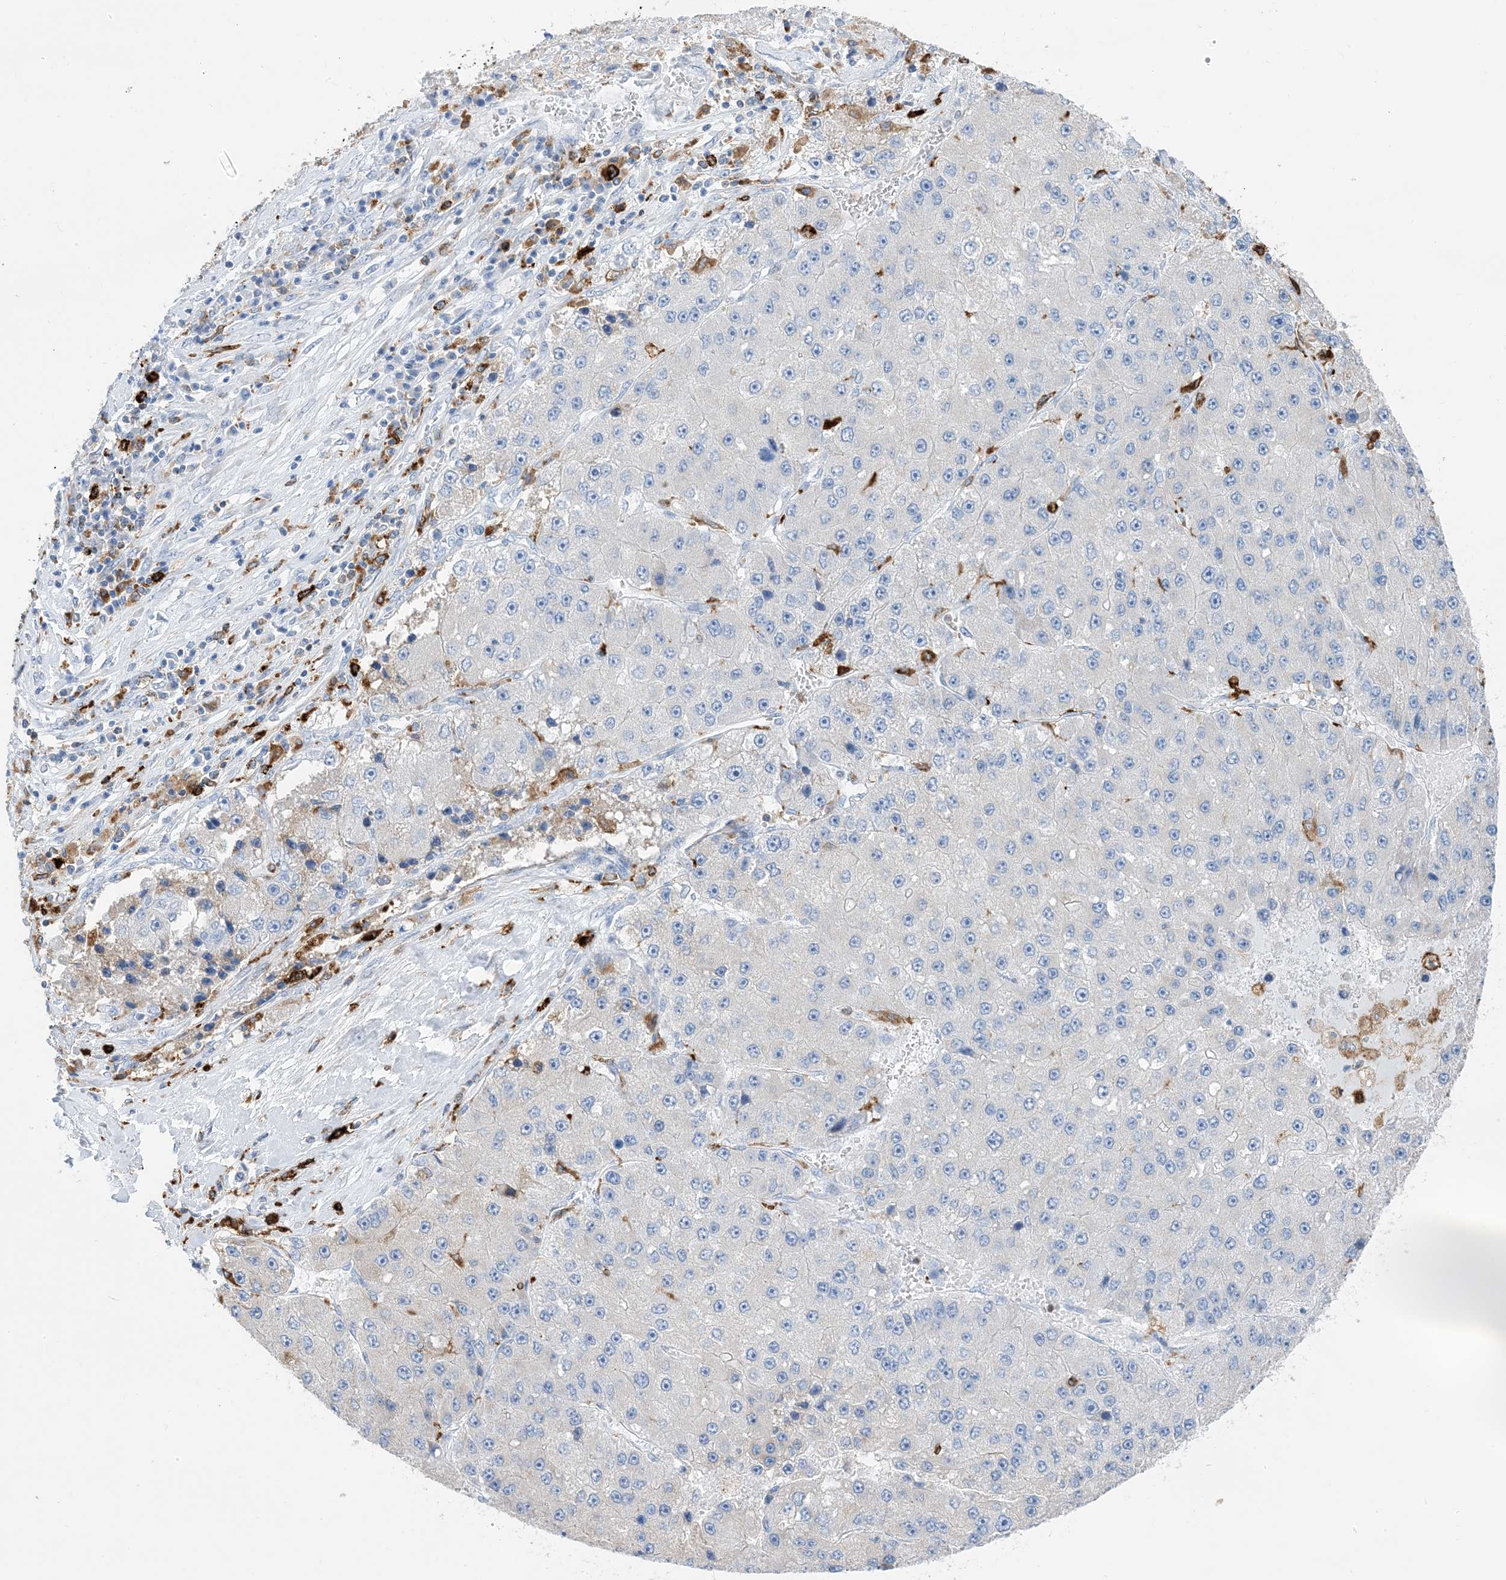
{"staining": {"intensity": "negative", "quantity": "none", "location": "none"}, "tissue": "liver cancer", "cell_type": "Tumor cells", "image_type": "cancer", "snomed": [{"axis": "morphology", "description": "Carcinoma, Hepatocellular, NOS"}, {"axis": "topography", "description": "Liver"}], "caption": "This histopathology image is of liver cancer (hepatocellular carcinoma) stained with IHC to label a protein in brown with the nuclei are counter-stained blue. There is no staining in tumor cells.", "gene": "DPH3", "patient": {"sex": "female", "age": 73}}